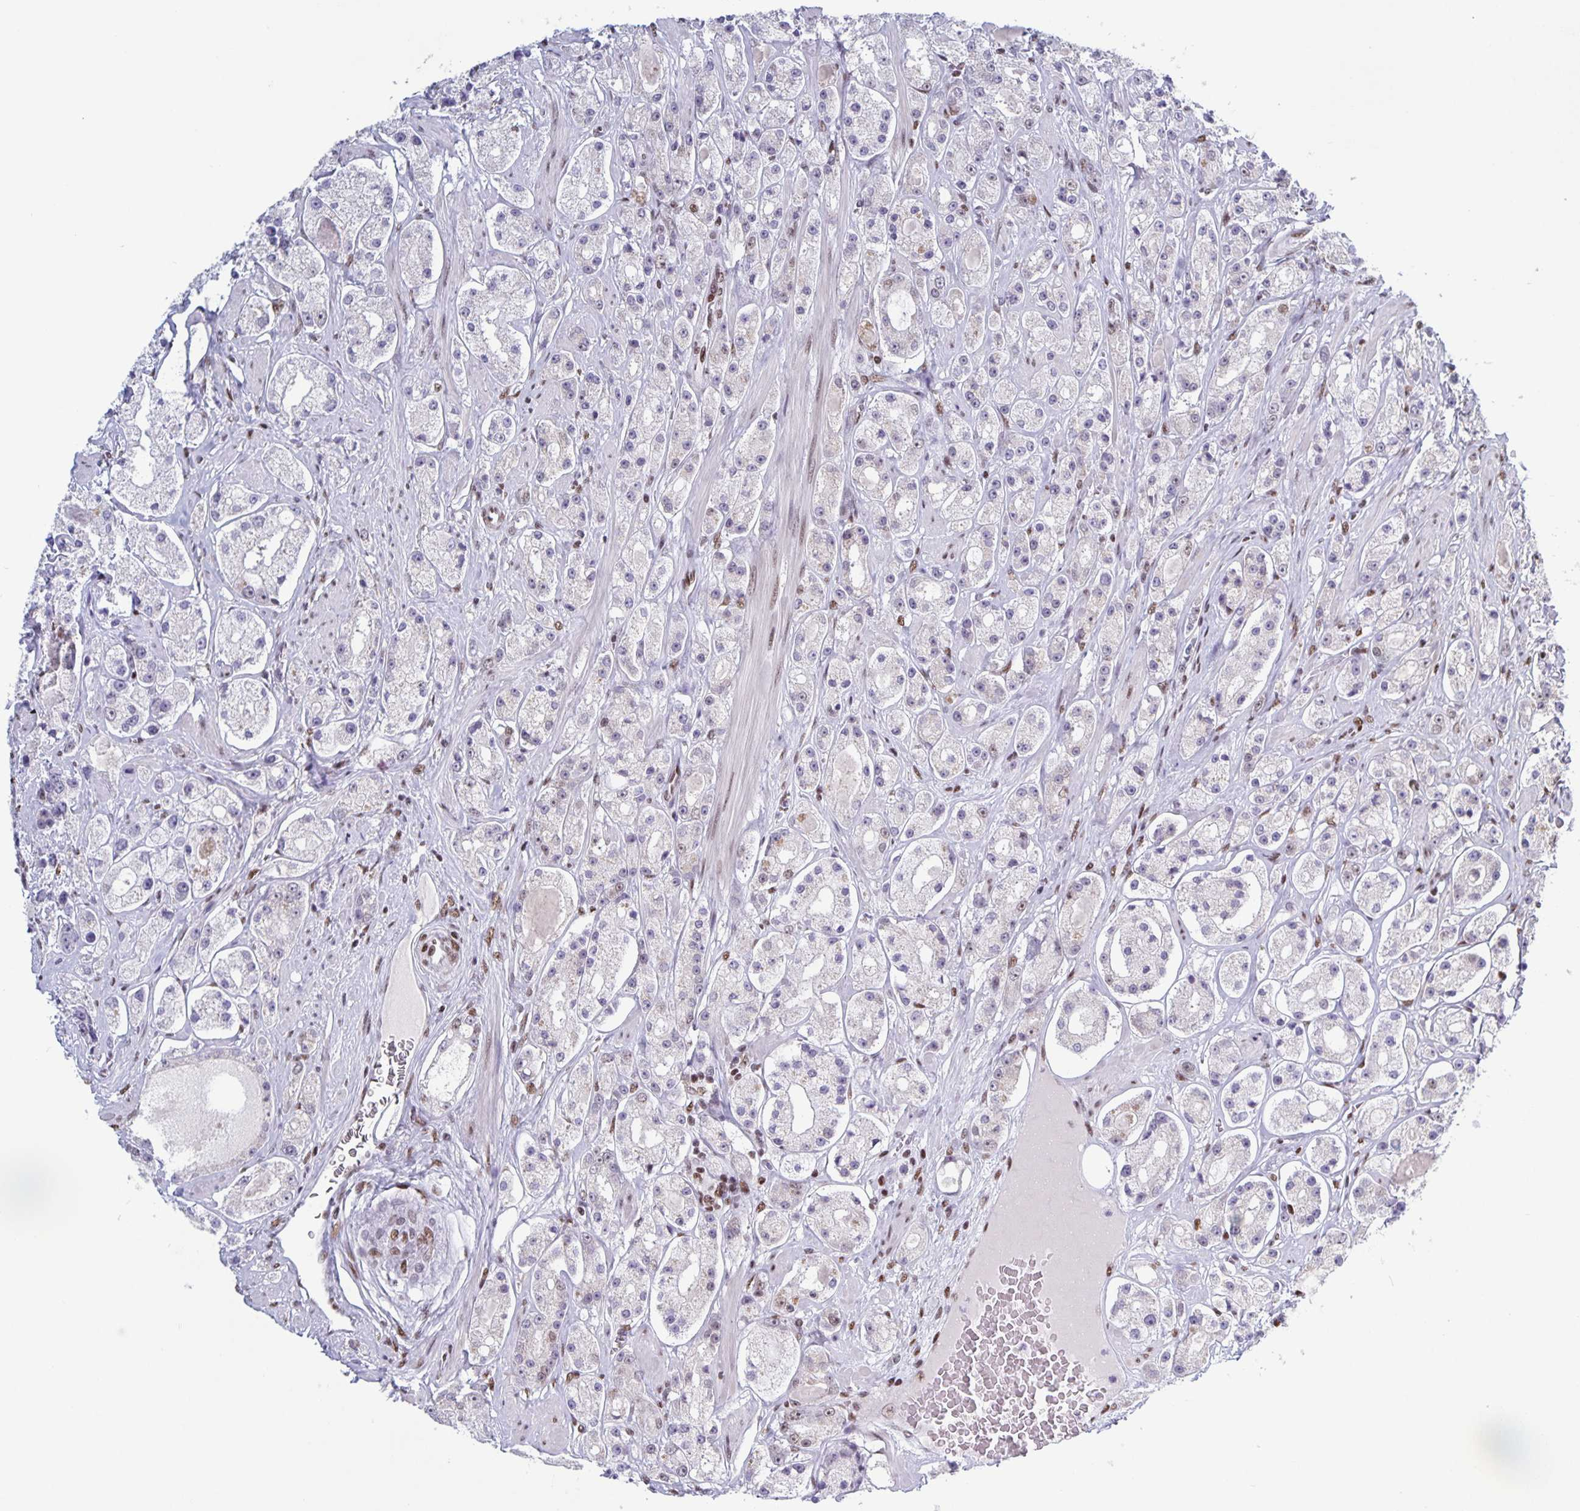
{"staining": {"intensity": "weak", "quantity": "<25%", "location": "nuclear"}, "tissue": "prostate cancer", "cell_type": "Tumor cells", "image_type": "cancer", "snomed": [{"axis": "morphology", "description": "Adenocarcinoma, High grade"}, {"axis": "topography", "description": "Prostate"}], "caption": "Prostate cancer (adenocarcinoma (high-grade)) was stained to show a protein in brown. There is no significant positivity in tumor cells. (Immunohistochemistry, brightfield microscopy, high magnification).", "gene": "JUND", "patient": {"sex": "male", "age": 67}}